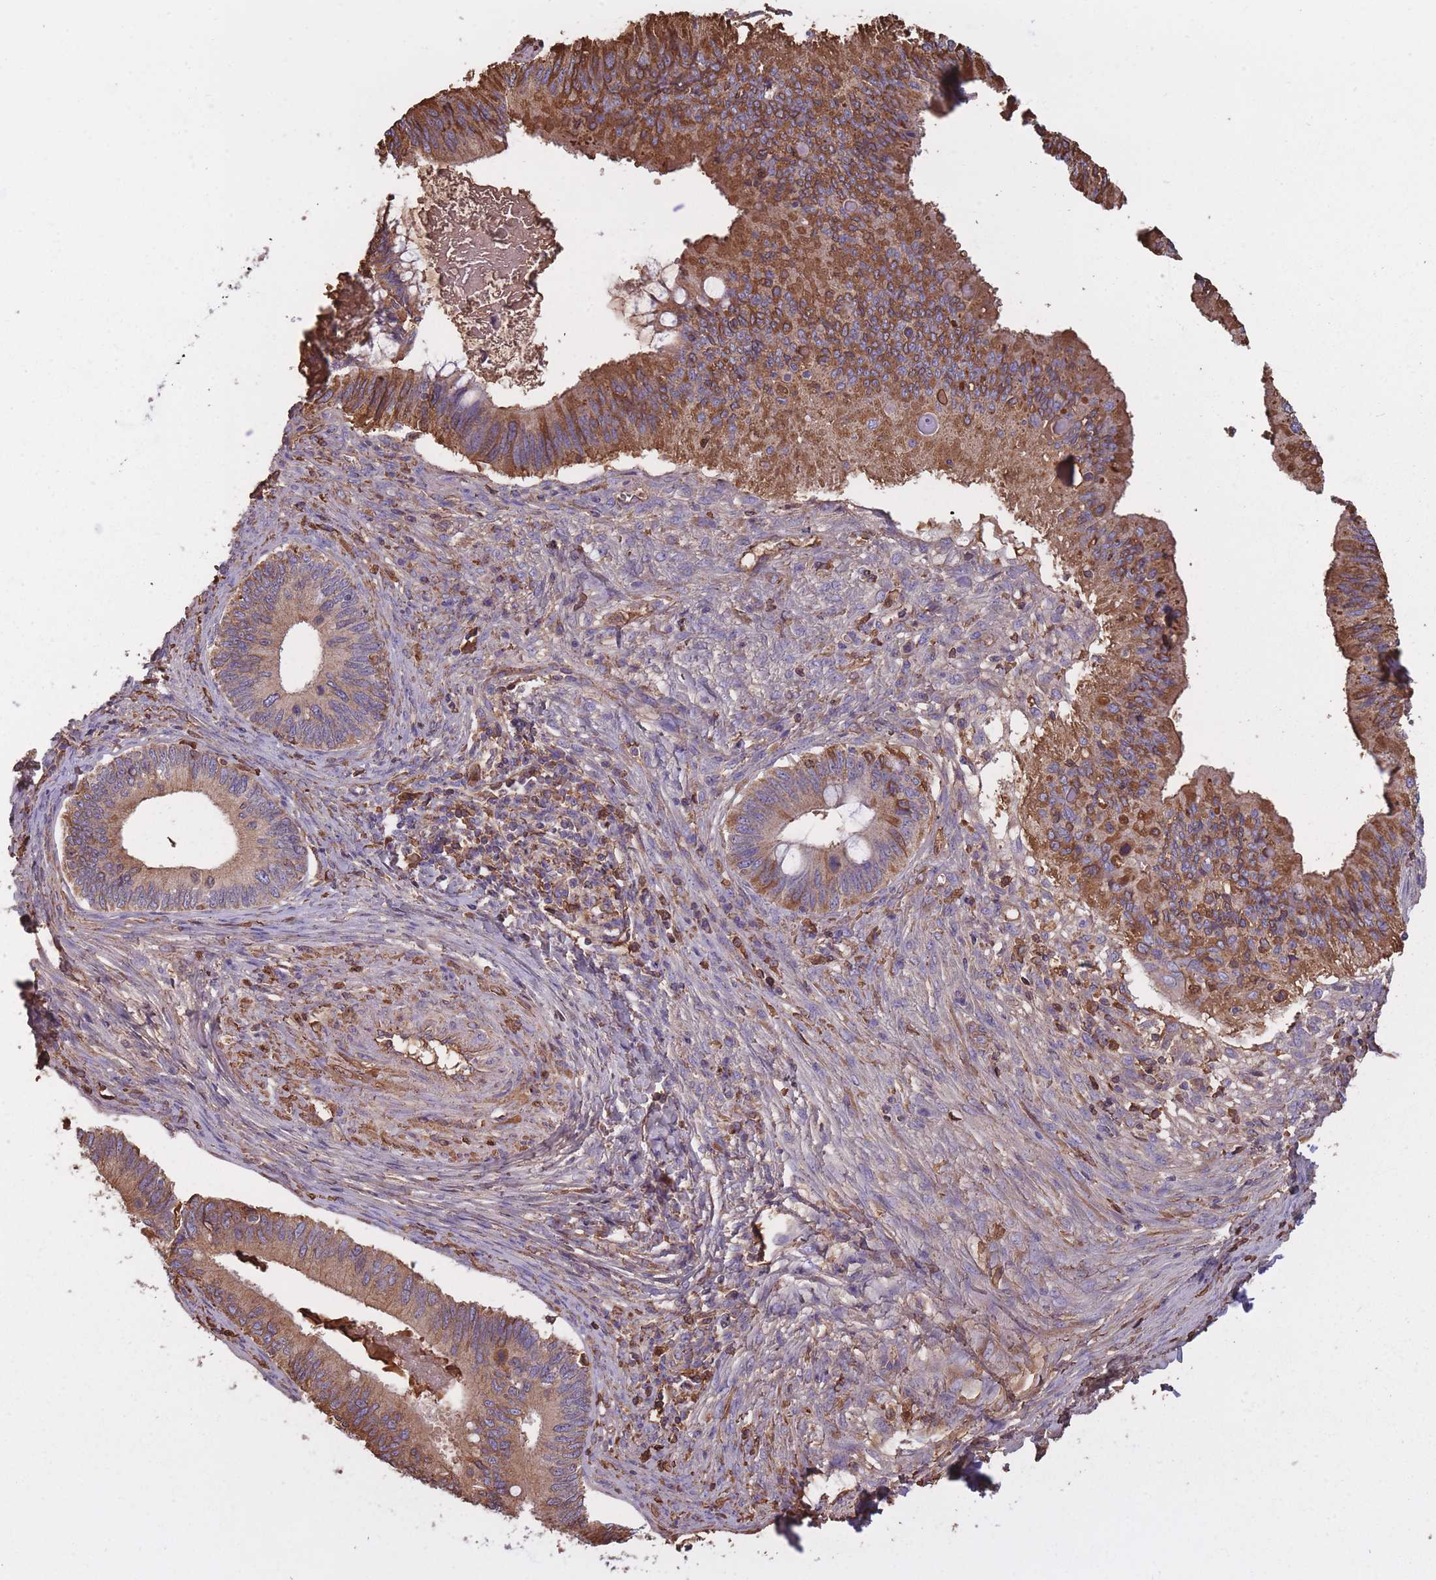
{"staining": {"intensity": "moderate", "quantity": ">75%", "location": "cytoplasmic/membranous"}, "tissue": "cervical cancer", "cell_type": "Tumor cells", "image_type": "cancer", "snomed": [{"axis": "morphology", "description": "Adenocarcinoma, NOS"}, {"axis": "topography", "description": "Cervix"}], "caption": "Protein expression analysis of human cervical adenocarcinoma reveals moderate cytoplasmic/membranous expression in approximately >75% of tumor cells. (Brightfield microscopy of DAB IHC at high magnification).", "gene": "KAT2A", "patient": {"sex": "female", "age": 42}}